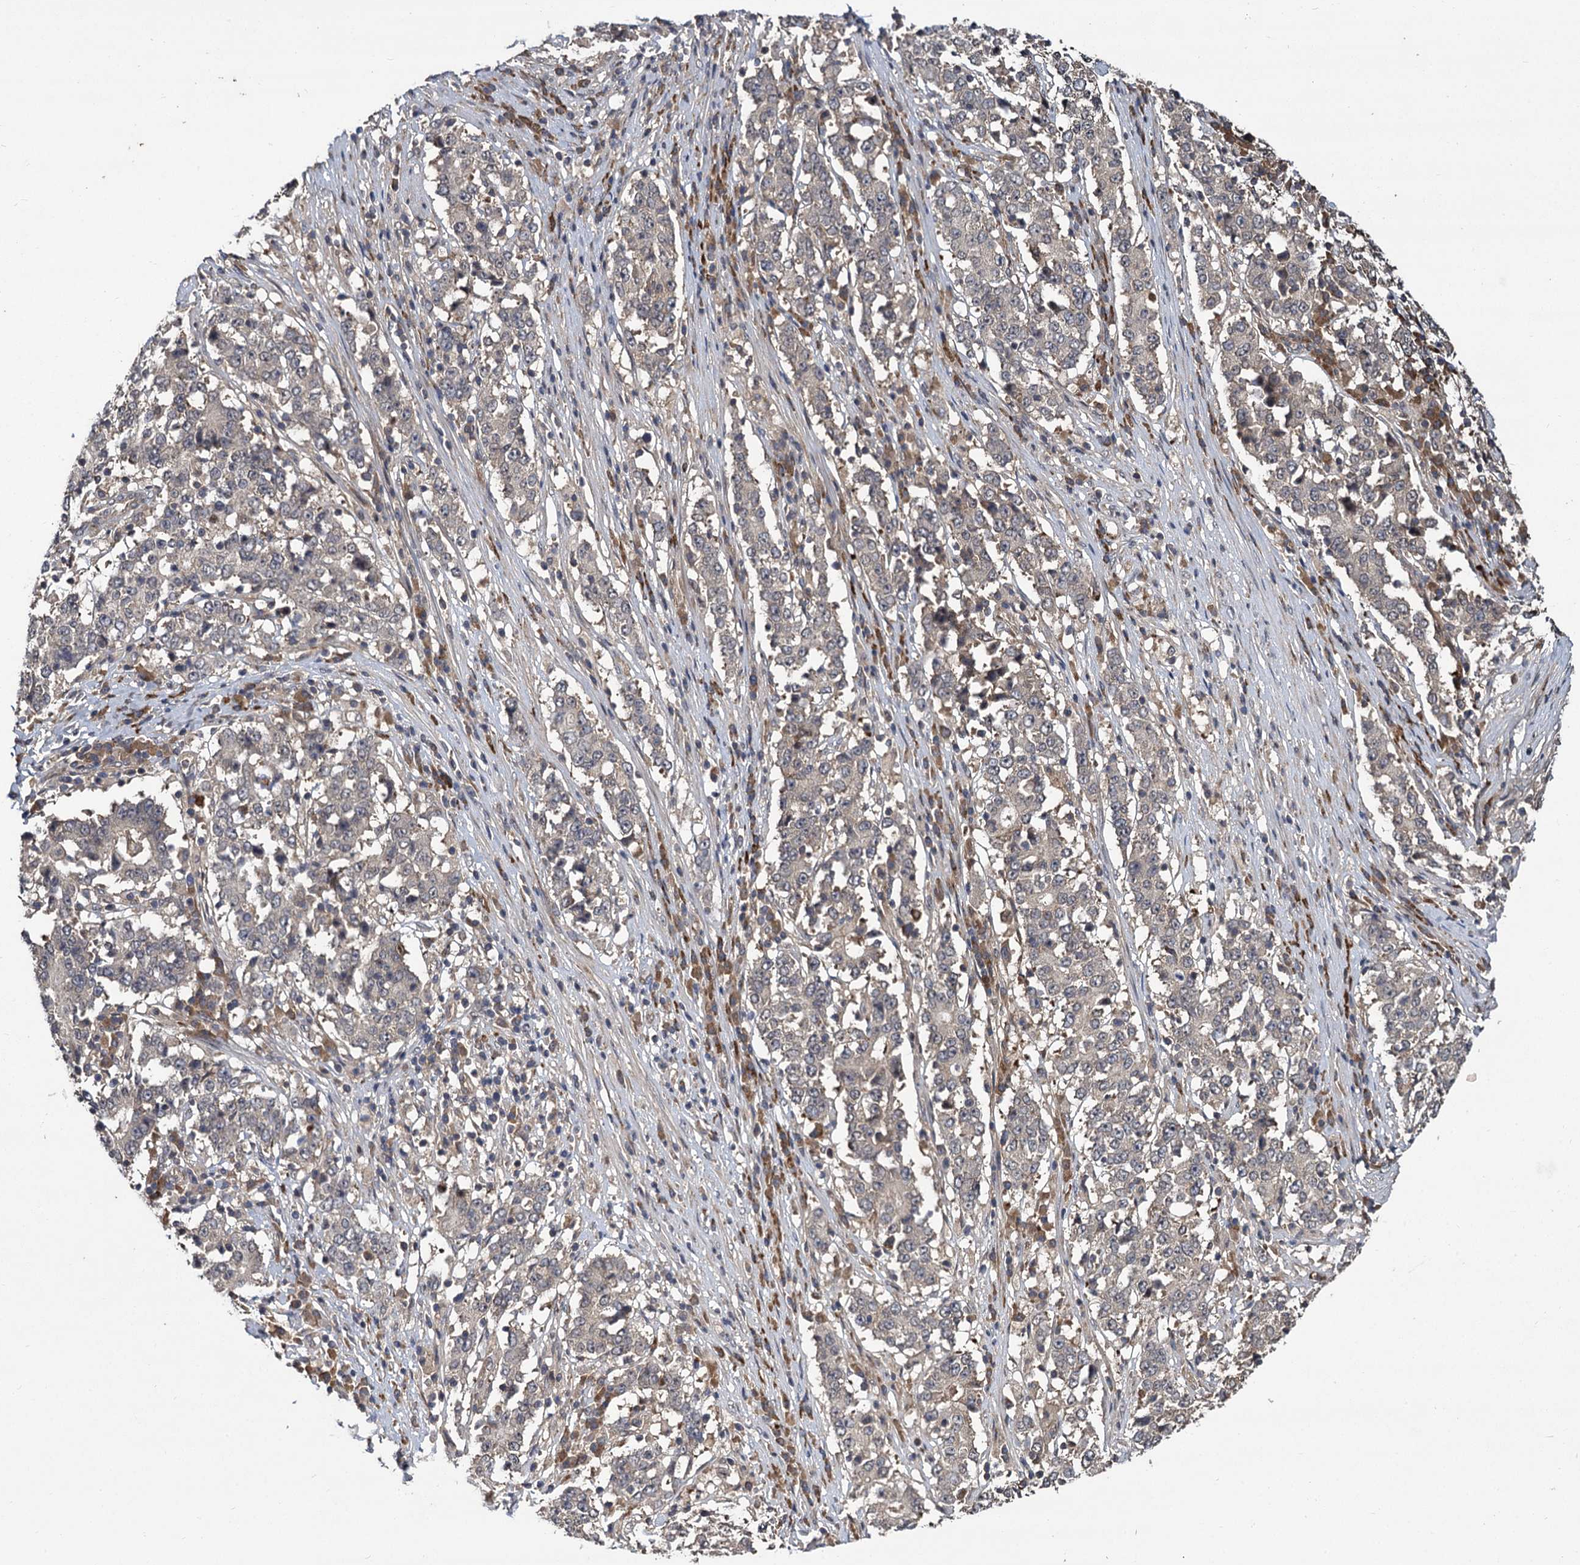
{"staining": {"intensity": "weak", "quantity": "<25%", "location": "cytoplasmic/membranous"}, "tissue": "stomach cancer", "cell_type": "Tumor cells", "image_type": "cancer", "snomed": [{"axis": "morphology", "description": "Adenocarcinoma, NOS"}, {"axis": "topography", "description": "Stomach"}], "caption": "IHC image of adenocarcinoma (stomach) stained for a protein (brown), which exhibits no expression in tumor cells. (Stains: DAB (3,3'-diaminobenzidine) immunohistochemistry (IHC) with hematoxylin counter stain, Microscopy: brightfield microscopy at high magnification).", "gene": "INPPL1", "patient": {"sex": "male", "age": 59}}